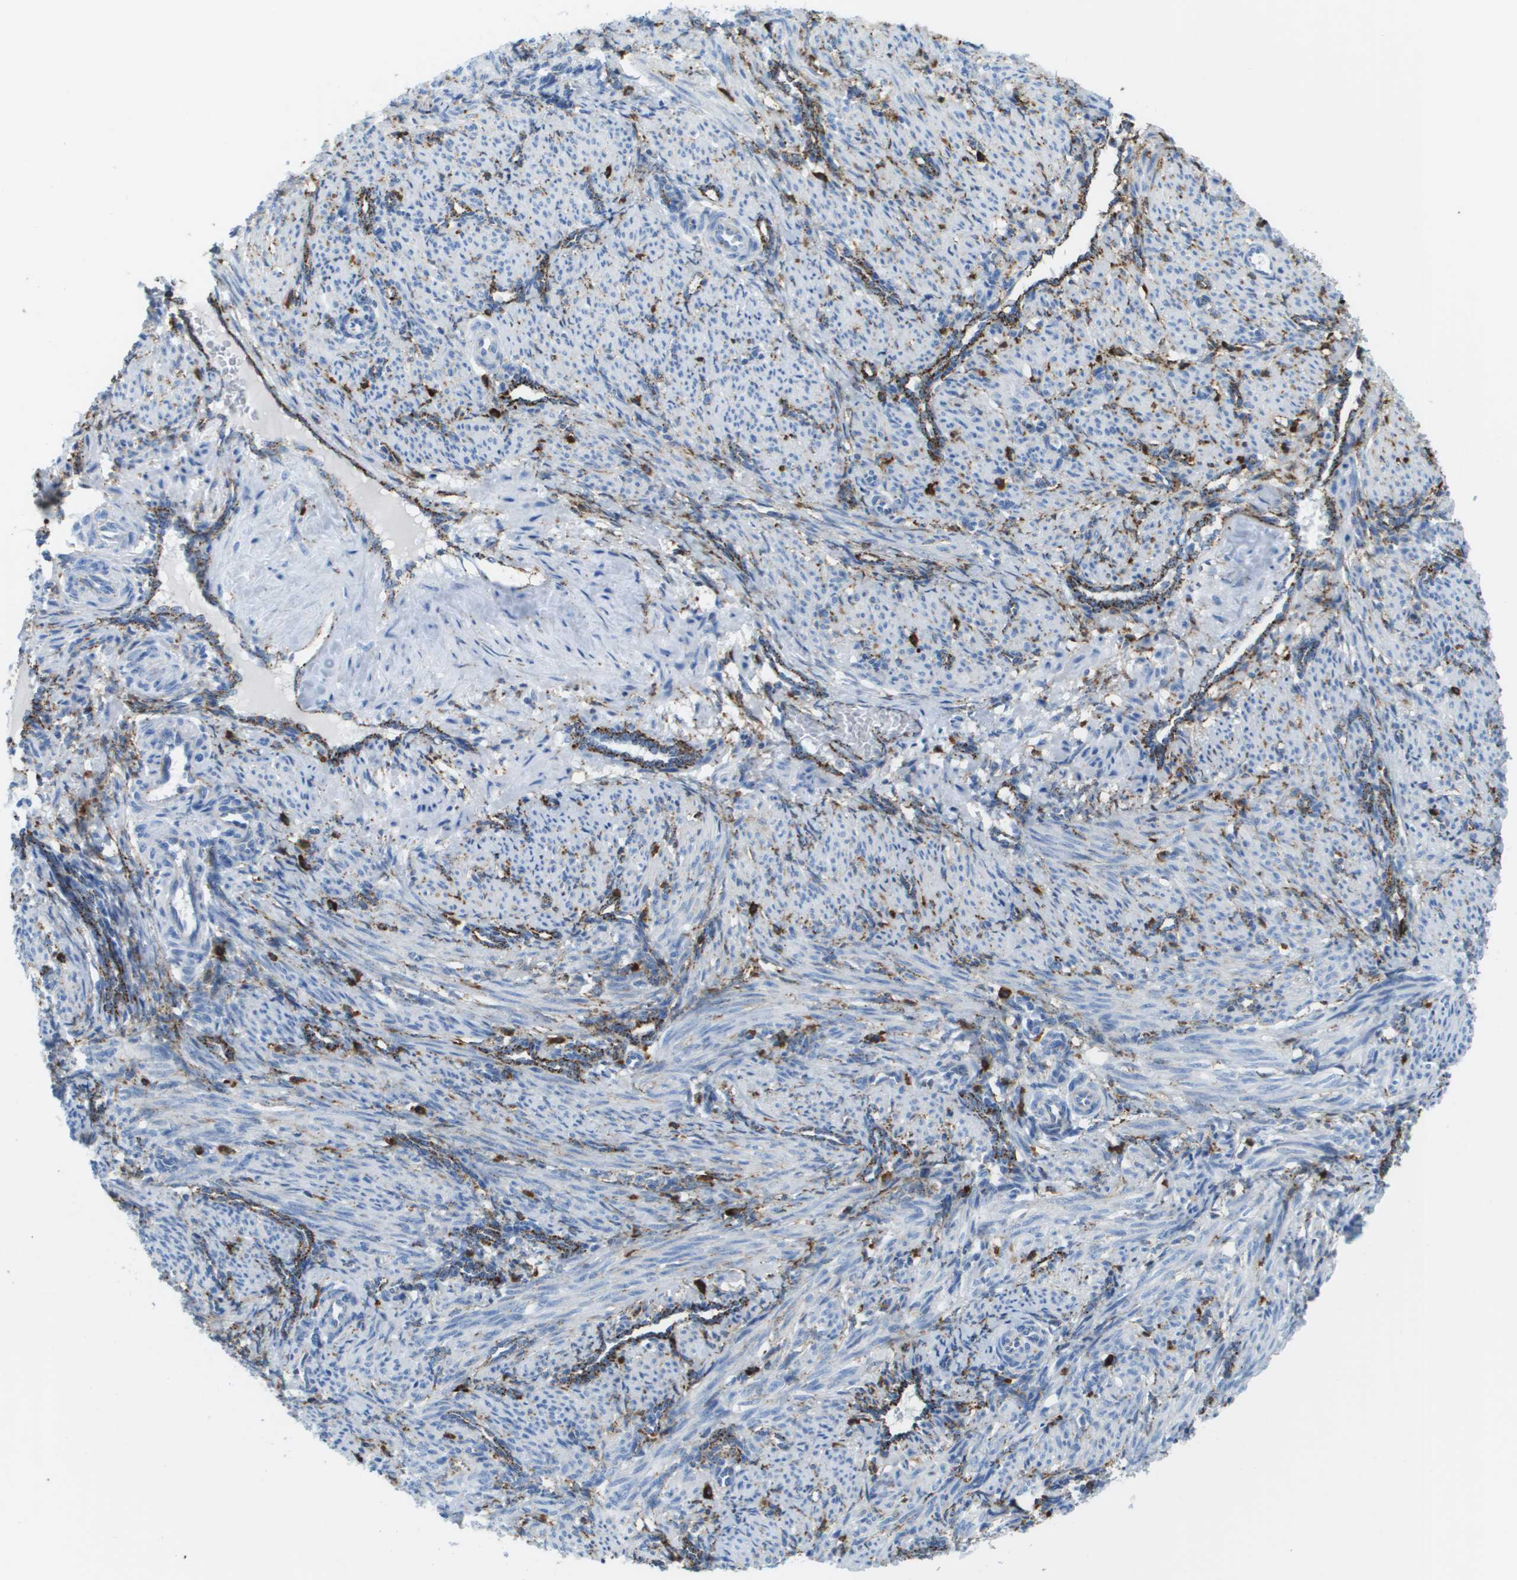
{"staining": {"intensity": "moderate", "quantity": "<25%", "location": "cytoplasmic/membranous"}, "tissue": "smooth muscle", "cell_type": "Smooth muscle cells", "image_type": "normal", "snomed": [{"axis": "morphology", "description": "Normal tissue, NOS"}, {"axis": "topography", "description": "Endometrium"}], "caption": "High-magnification brightfield microscopy of normal smooth muscle stained with DAB (brown) and counterstained with hematoxylin (blue). smooth muscle cells exhibit moderate cytoplasmic/membranous staining is seen in about<25% of cells. Nuclei are stained in blue.", "gene": "PRCP", "patient": {"sex": "female", "age": 33}}